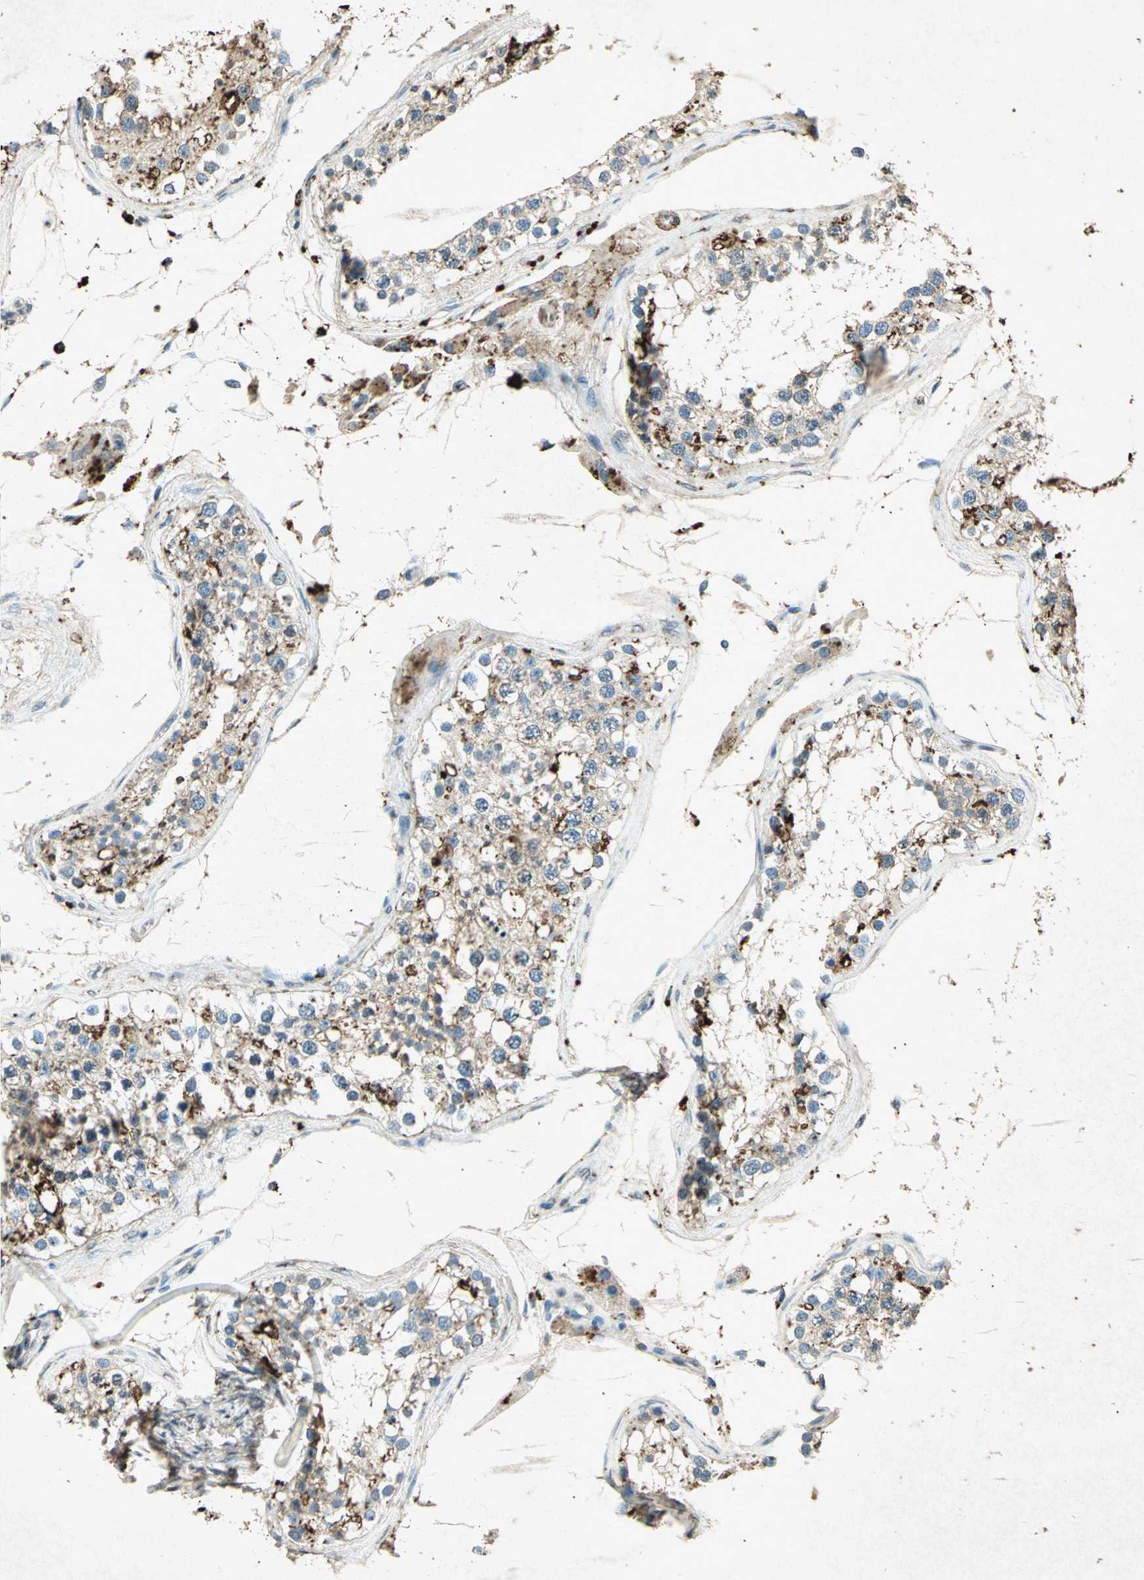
{"staining": {"intensity": "moderate", "quantity": "25%-75%", "location": "cytoplasmic/membranous"}, "tissue": "testis", "cell_type": "Cells in seminiferous ducts", "image_type": "normal", "snomed": [{"axis": "morphology", "description": "Normal tissue, NOS"}, {"axis": "topography", "description": "Testis"}], "caption": "A micrograph of testis stained for a protein exhibits moderate cytoplasmic/membranous brown staining in cells in seminiferous ducts. (Brightfield microscopy of DAB IHC at high magnification).", "gene": "PSEN1", "patient": {"sex": "male", "age": 68}}